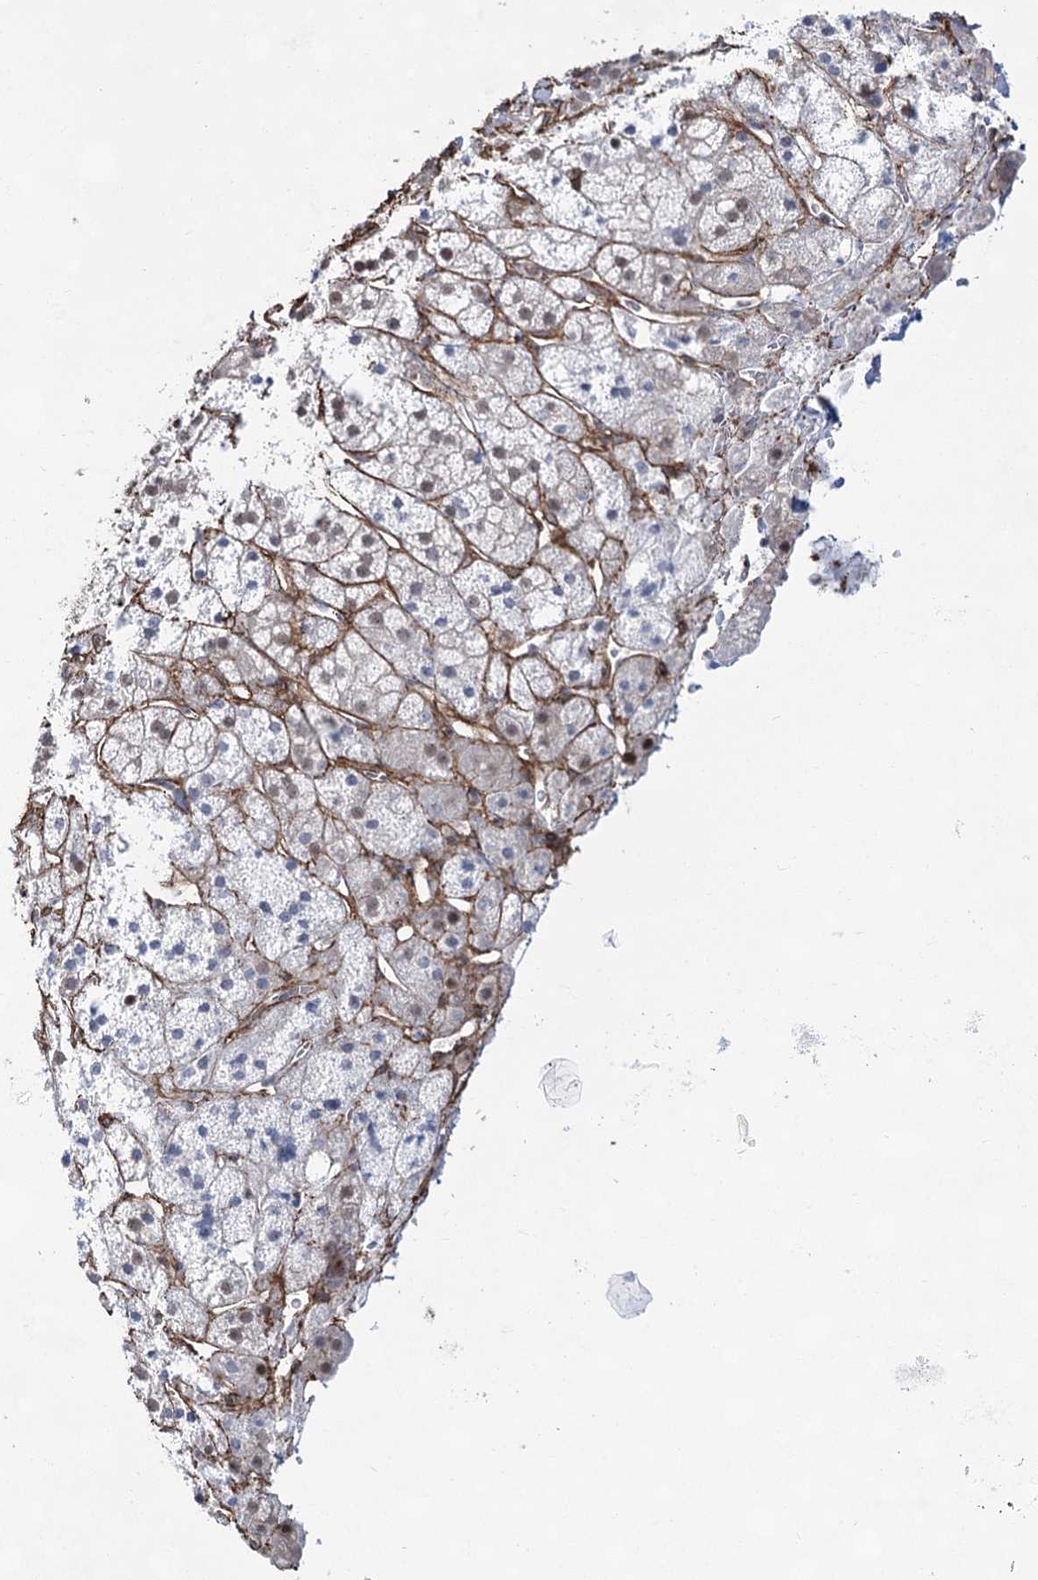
{"staining": {"intensity": "negative", "quantity": "none", "location": "none"}, "tissue": "adrenal gland", "cell_type": "Glandular cells", "image_type": "normal", "snomed": [{"axis": "morphology", "description": "Normal tissue, NOS"}, {"axis": "topography", "description": "Adrenal gland"}], "caption": "DAB (3,3'-diaminobenzidine) immunohistochemical staining of unremarkable adrenal gland demonstrates no significant expression in glandular cells.", "gene": "CWF19L1", "patient": {"sex": "male", "age": 56}}